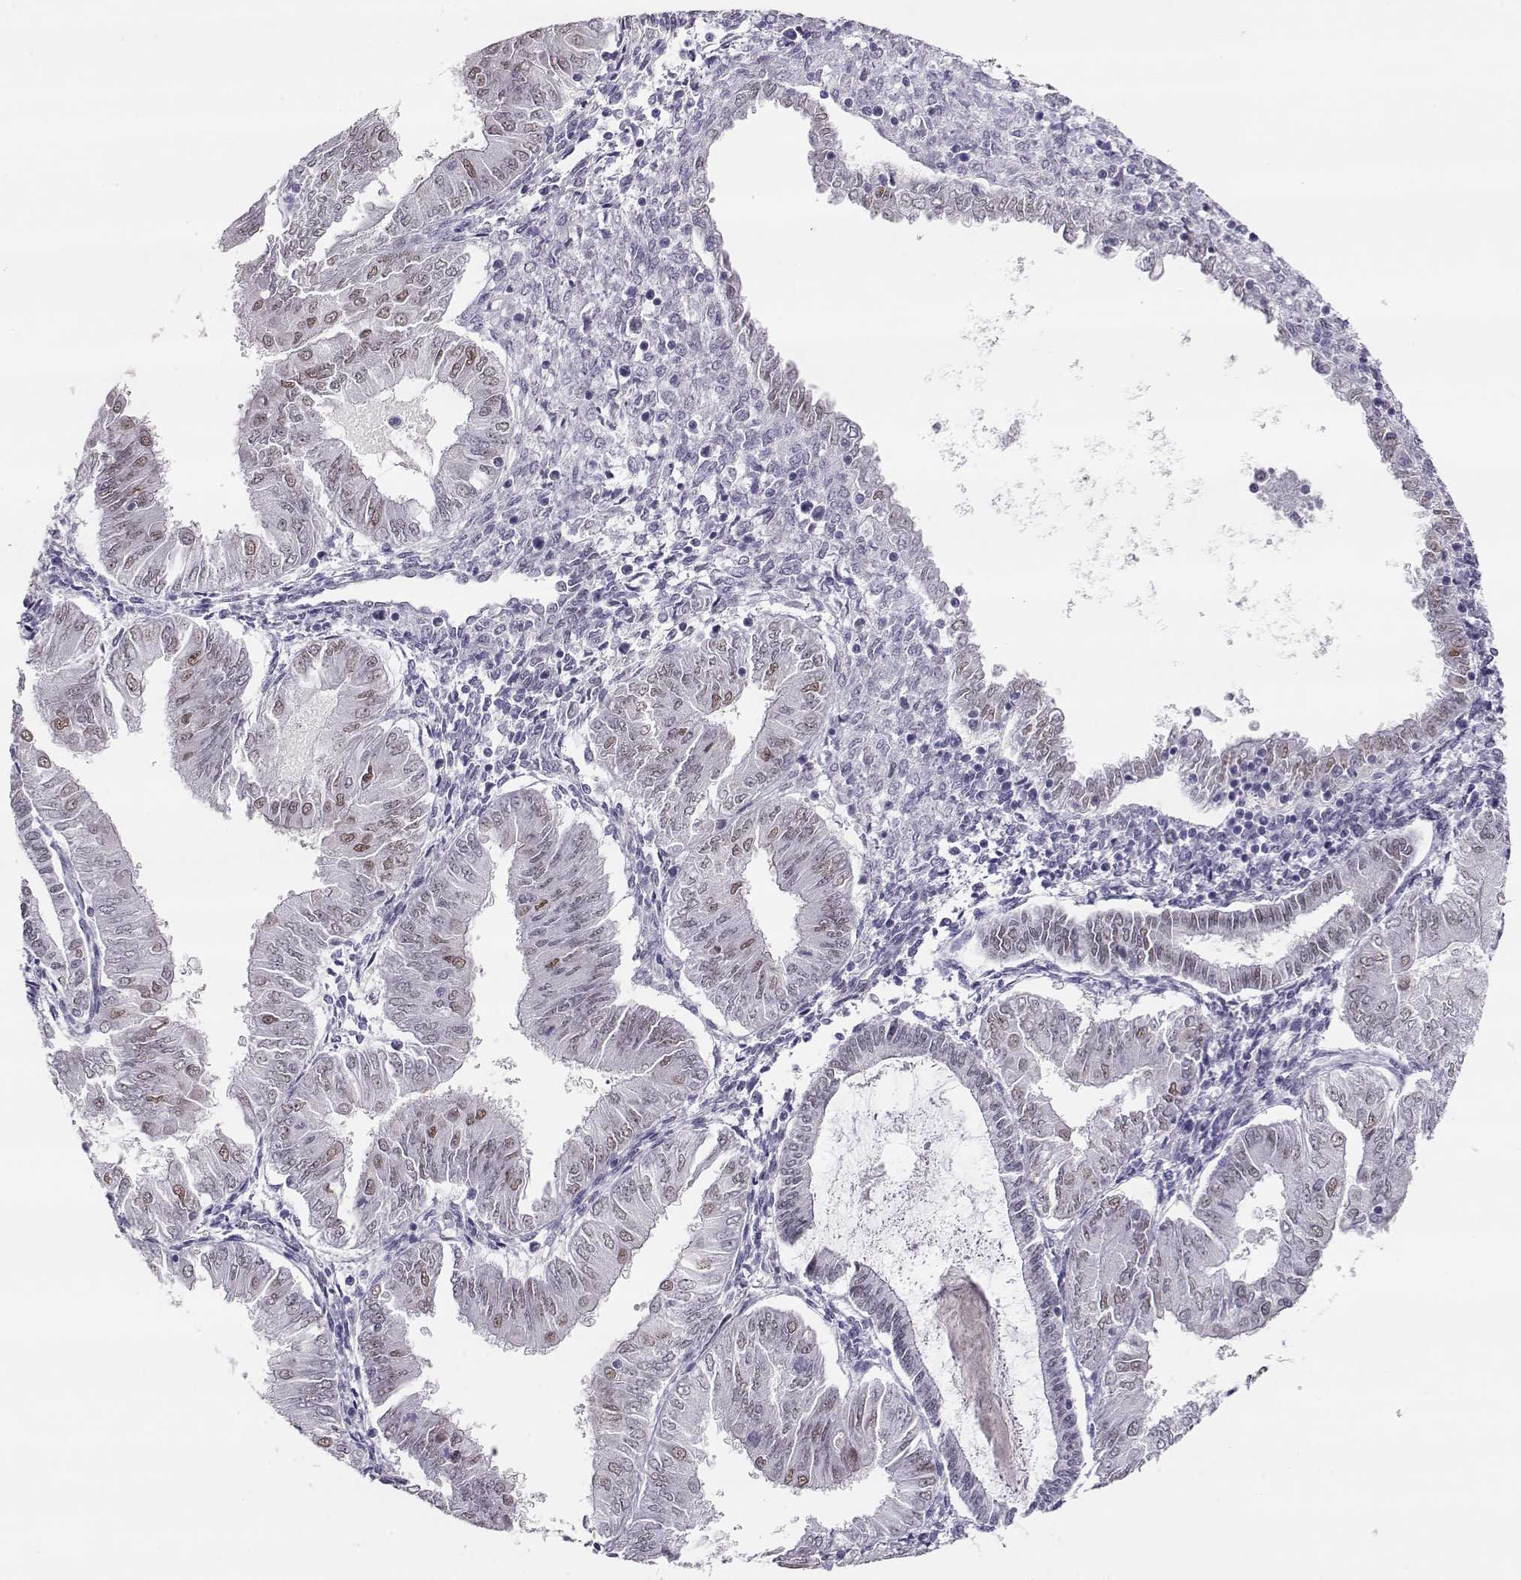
{"staining": {"intensity": "weak", "quantity": "<25%", "location": "nuclear"}, "tissue": "endometrial cancer", "cell_type": "Tumor cells", "image_type": "cancer", "snomed": [{"axis": "morphology", "description": "Adenocarcinoma, NOS"}, {"axis": "topography", "description": "Endometrium"}], "caption": "Tumor cells are negative for brown protein staining in endometrial adenocarcinoma. (DAB immunohistochemistry (IHC) visualized using brightfield microscopy, high magnification).", "gene": "POLI", "patient": {"sex": "female", "age": 53}}